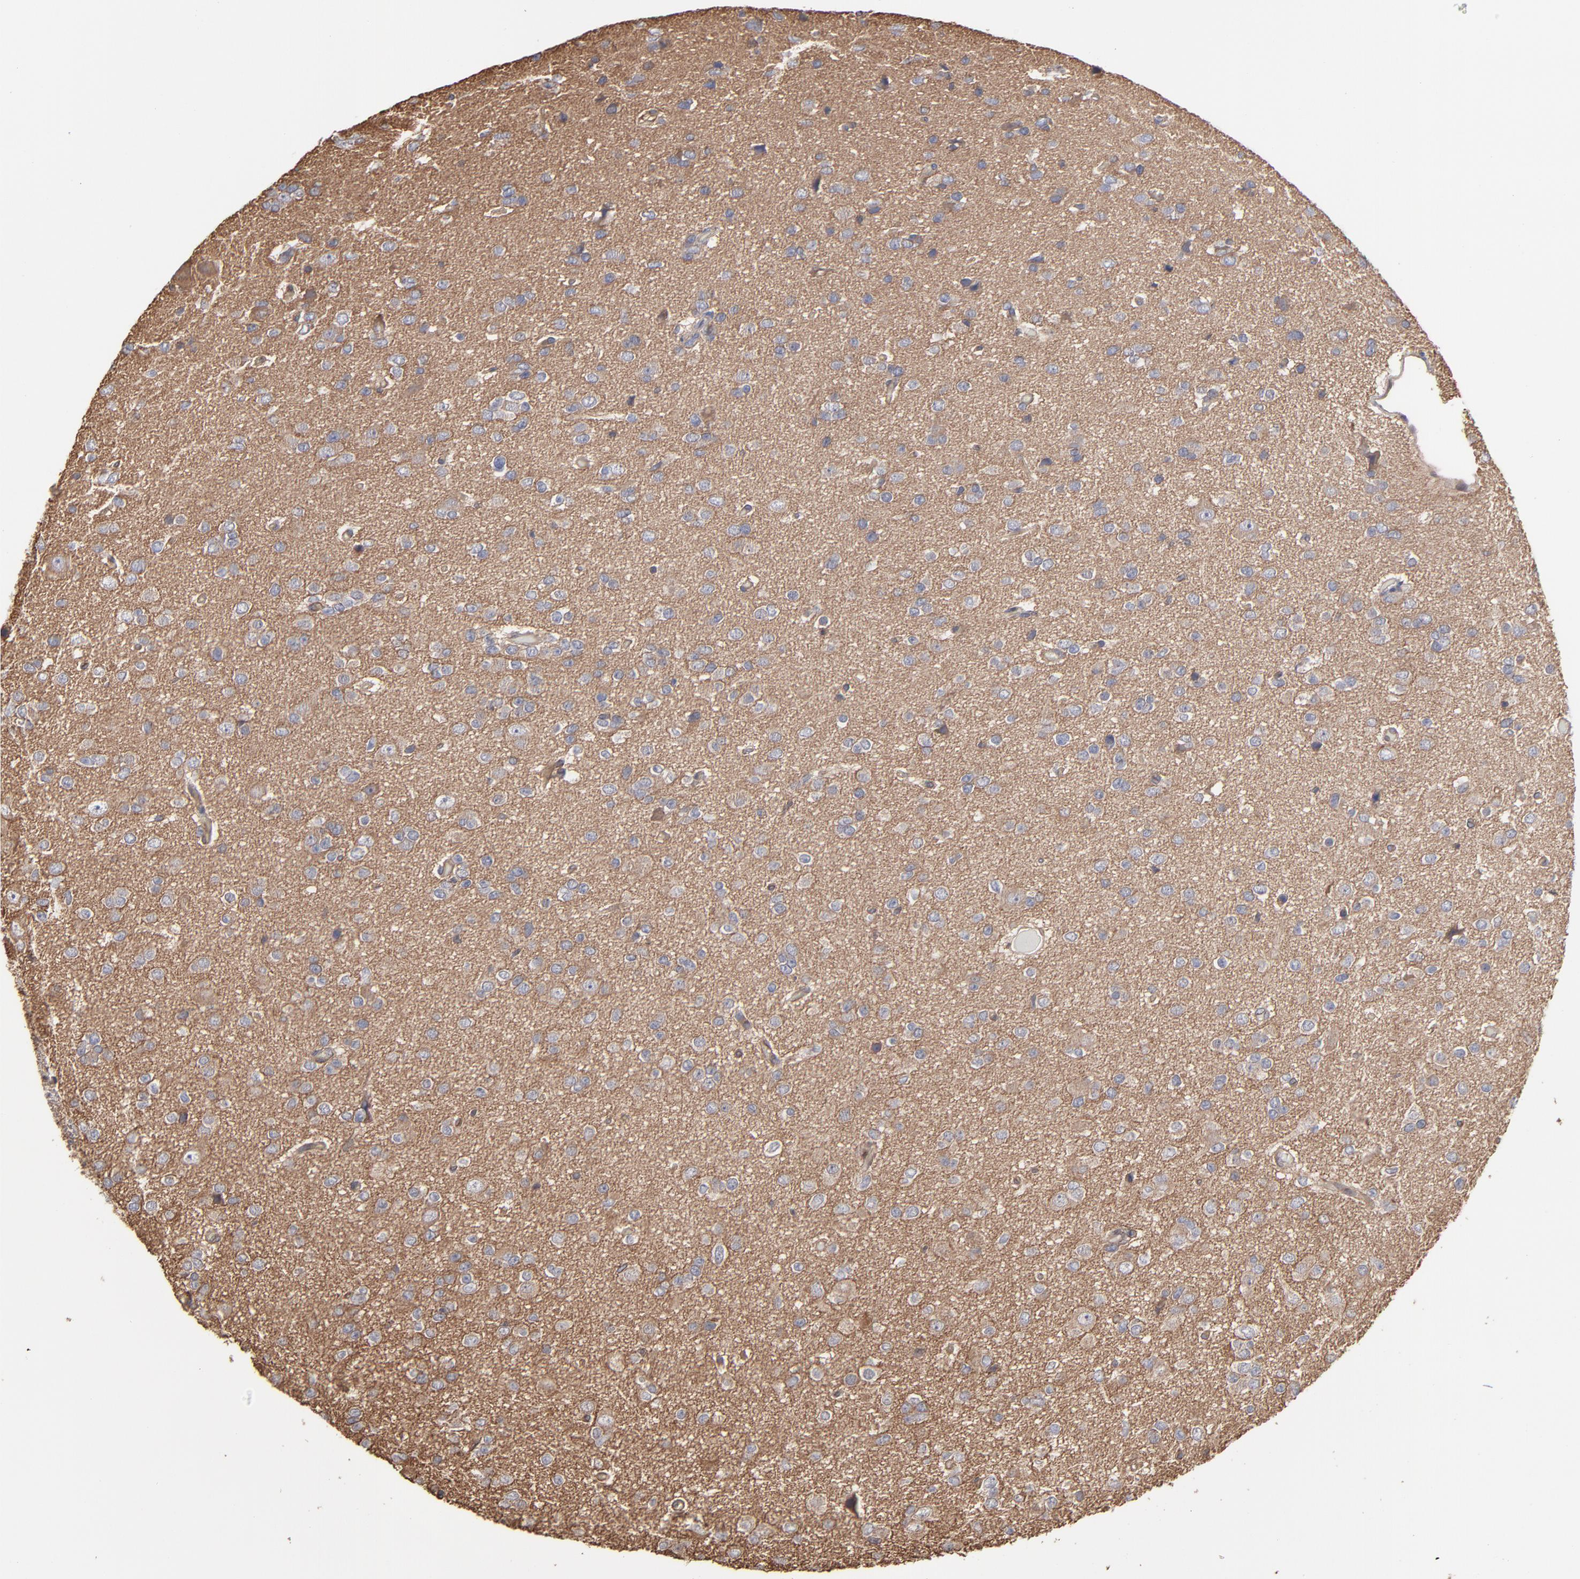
{"staining": {"intensity": "moderate", "quantity": "25%-75%", "location": "cytoplasmic/membranous"}, "tissue": "glioma", "cell_type": "Tumor cells", "image_type": "cancer", "snomed": [{"axis": "morphology", "description": "Glioma, malignant, Low grade"}, {"axis": "topography", "description": "Brain"}], "caption": "Brown immunohistochemical staining in malignant low-grade glioma reveals moderate cytoplasmic/membranous expression in about 25%-75% of tumor cells.", "gene": "ARMT1", "patient": {"sex": "male", "age": 42}}